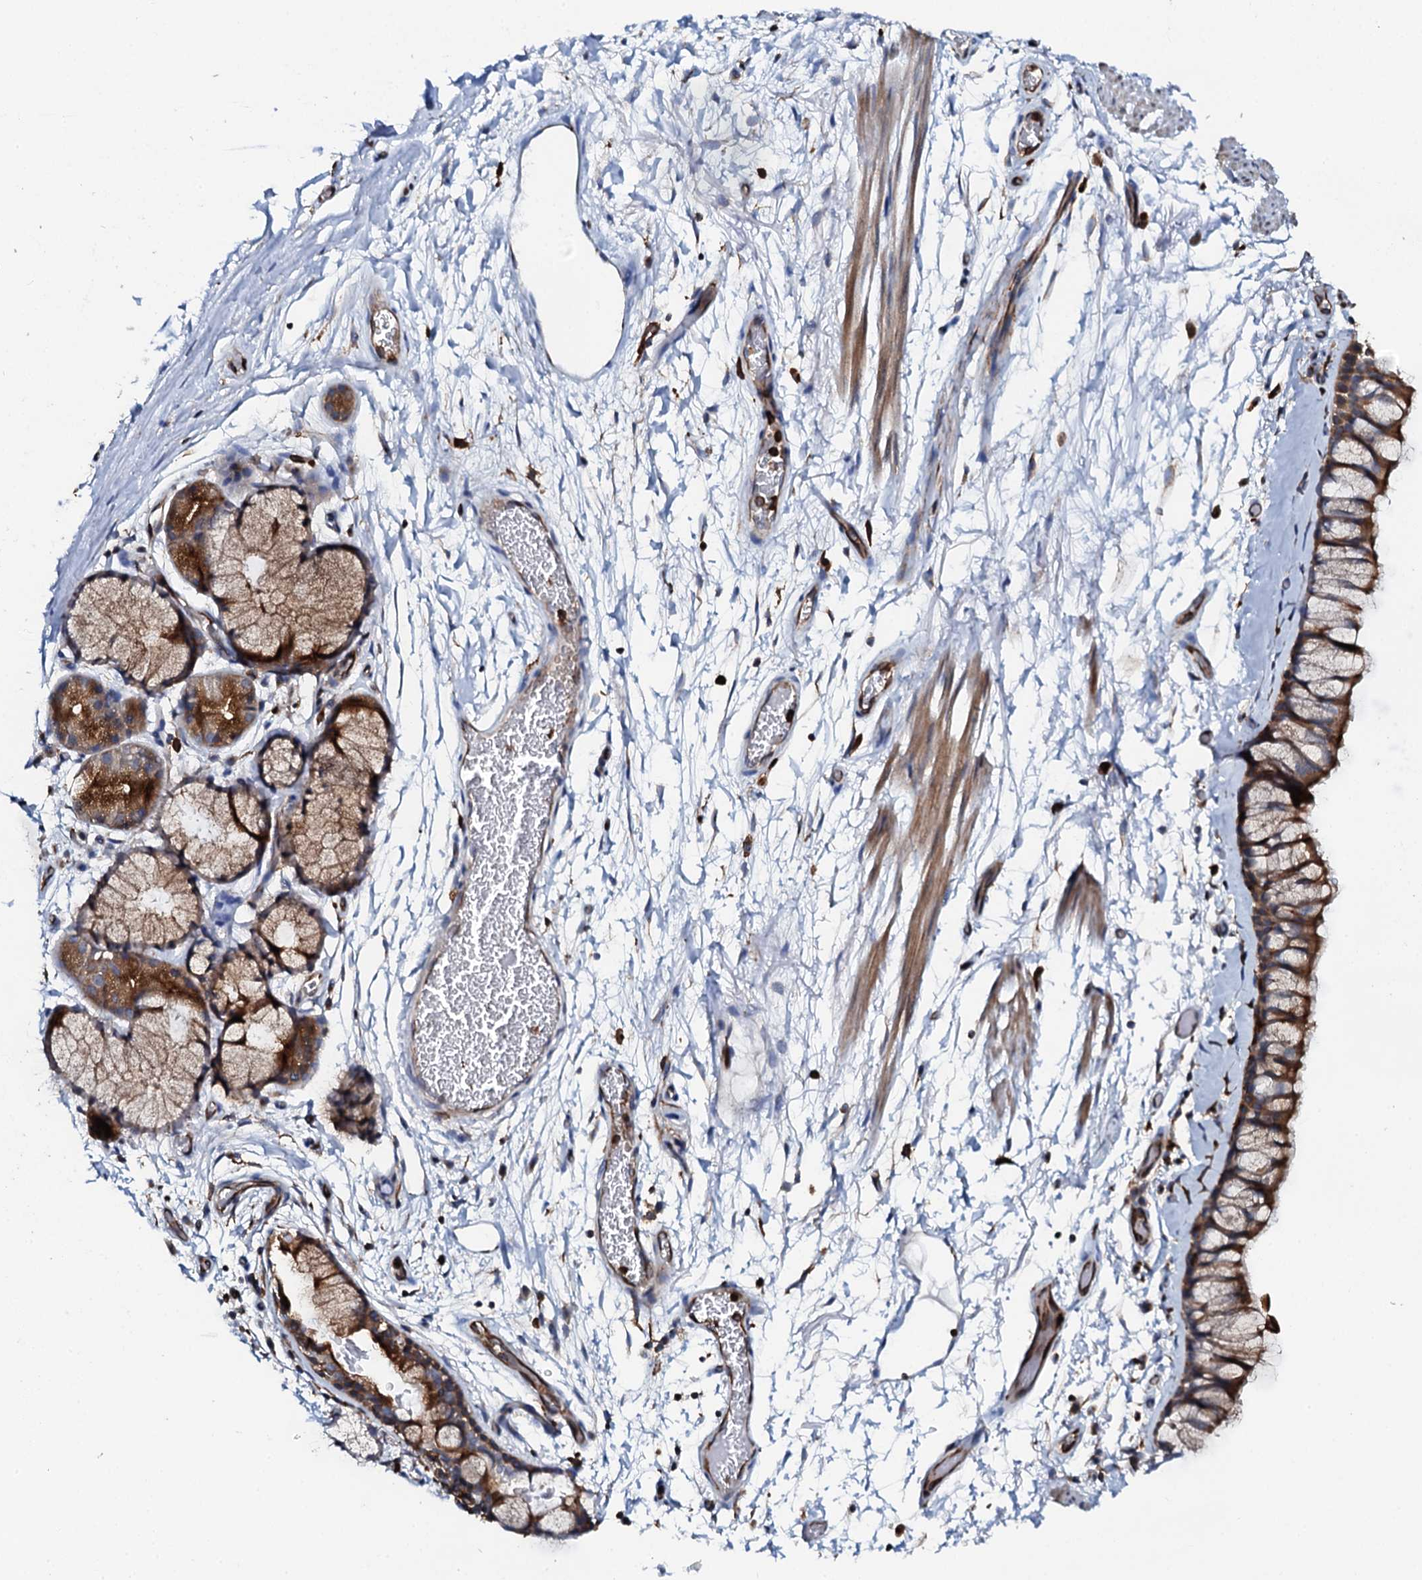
{"staining": {"intensity": "strong", "quantity": ">75%", "location": "cytoplasmic/membranous"}, "tissue": "bronchus", "cell_type": "Respiratory epithelial cells", "image_type": "normal", "snomed": [{"axis": "morphology", "description": "Normal tissue, NOS"}, {"axis": "topography", "description": "Bronchus"}], "caption": "An image of human bronchus stained for a protein reveals strong cytoplasmic/membranous brown staining in respiratory epithelial cells. The protein is stained brown, and the nuclei are stained in blue (DAB (3,3'-diaminobenzidine) IHC with brightfield microscopy, high magnification).", "gene": "VAMP8", "patient": {"sex": "male", "age": 65}}